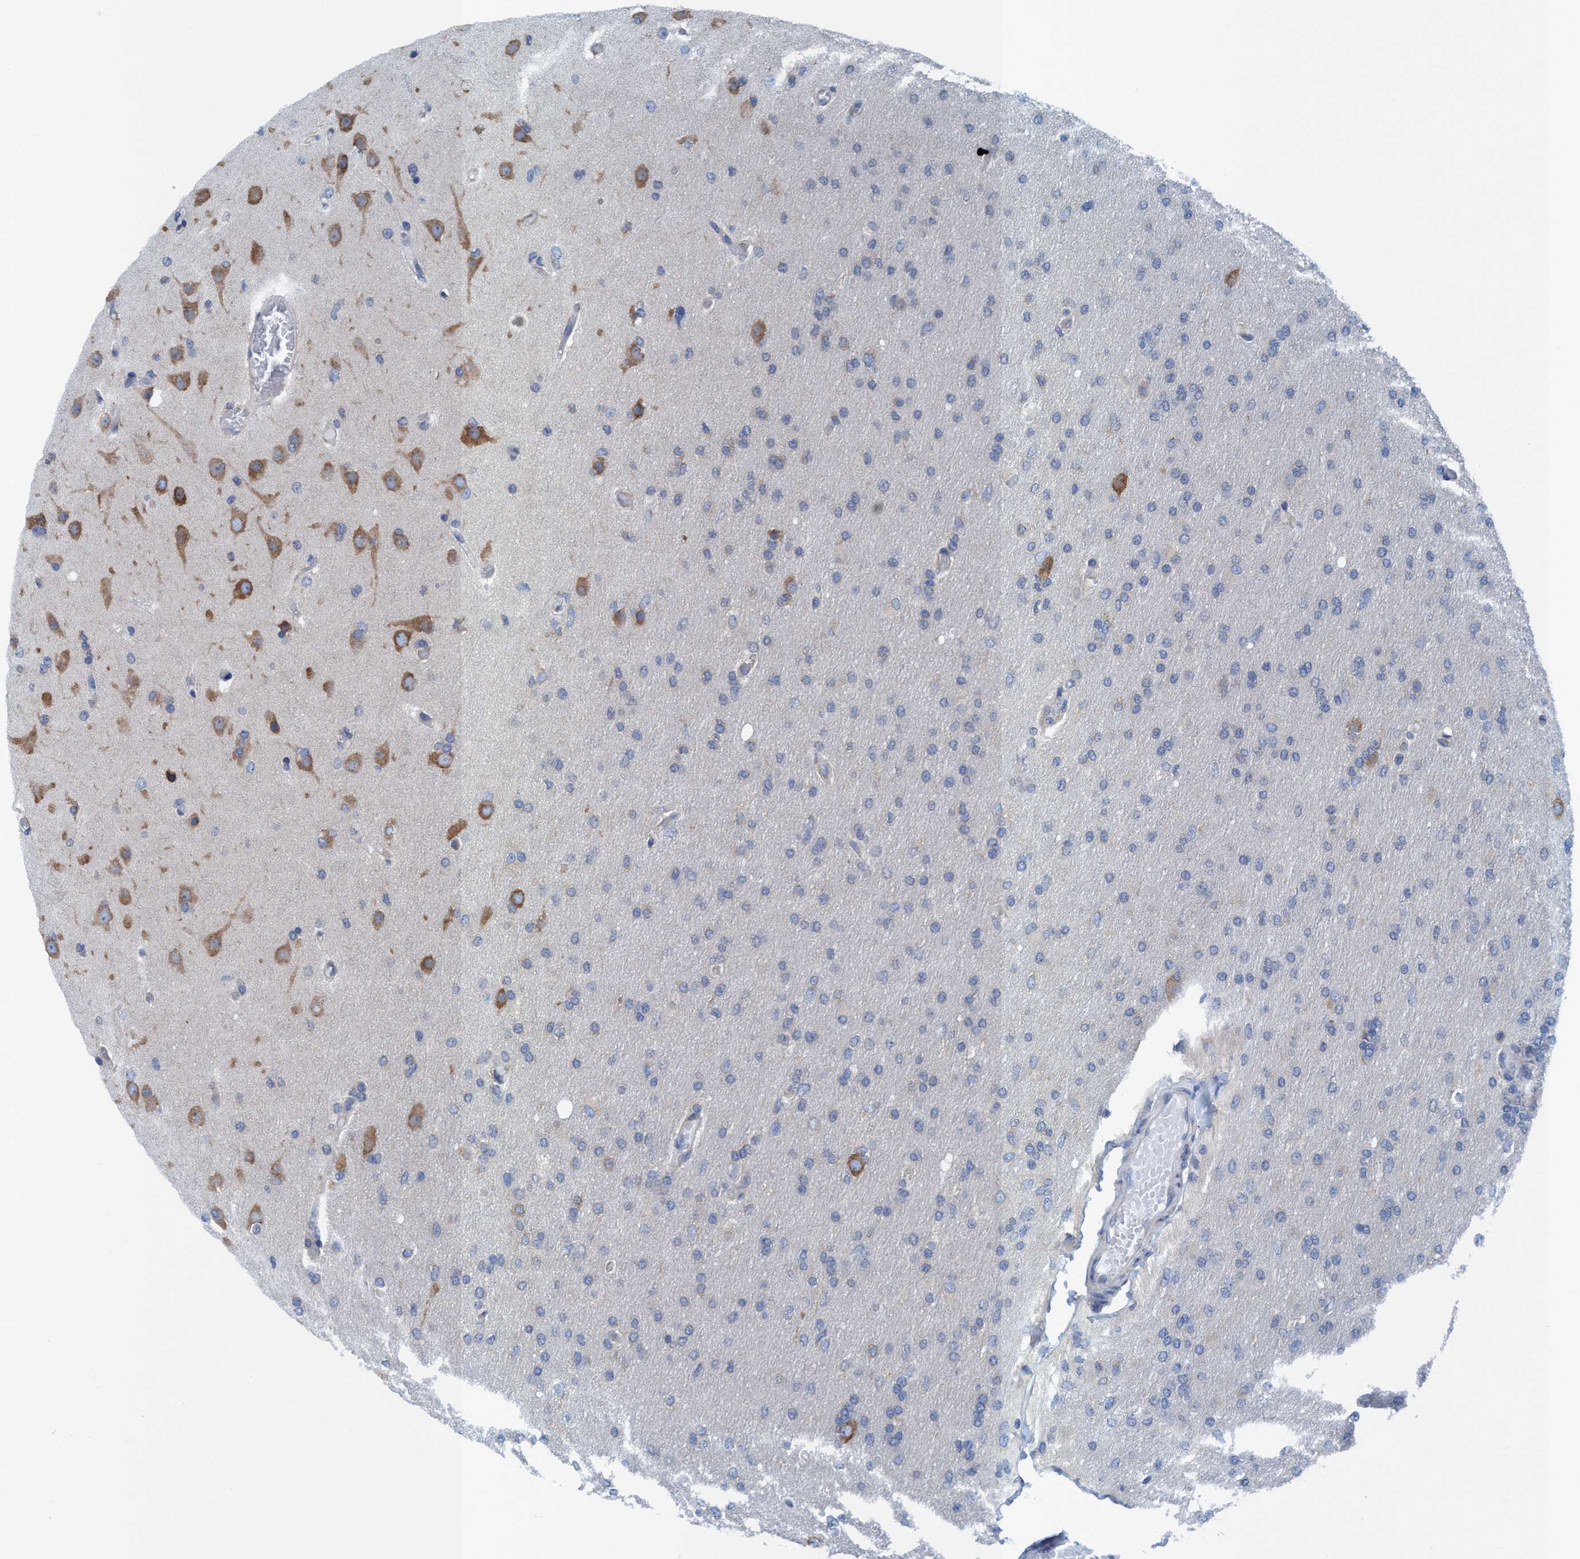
{"staining": {"intensity": "negative", "quantity": "none", "location": "none"}, "tissue": "glioma", "cell_type": "Tumor cells", "image_type": "cancer", "snomed": [{"axis": "morphology", "description": "Glioma, malignant, High grade"}, {"axis": "topography", "description": "Cerebral cortex"}], "caption": "Tumor cells show no significant protein staining in glioma.", "gene": "NMT1", "patient": {"sex": "female", "age": 36}}